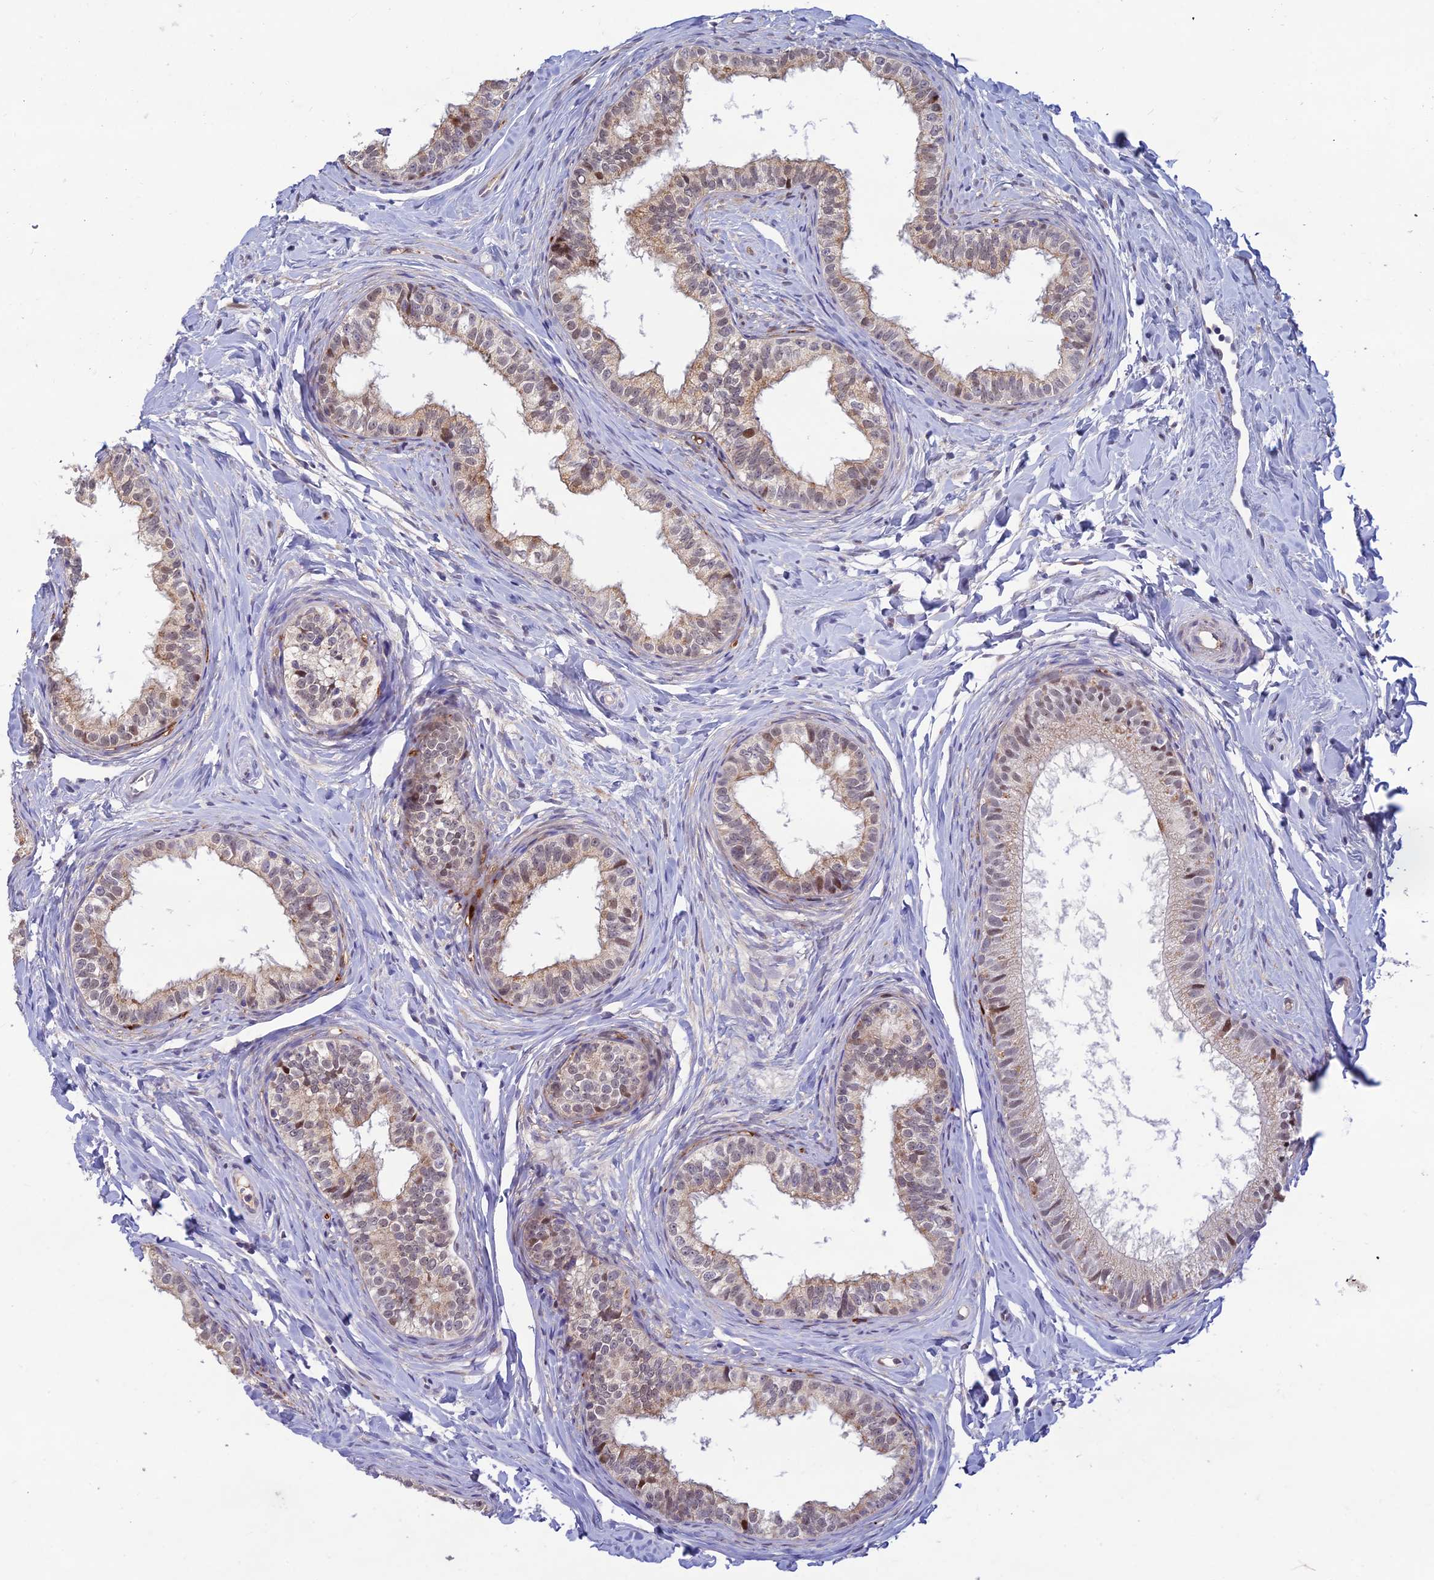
{"staining": {"intensity": "weak", "quantity": "25%-75%", "location": "cytoplasmic/membranous"}, "tissue": "epididymis", "cell_type": "Glandular cells", "image_type": "normal", "snomed": [{"axis": "morphology", "description": "Normal tissue, NOS"}, {"axis": "topography", "description": "Epididymis"}], "caption": "This histopathology image demonstrates immunohistochemistry staining of normal epididymis, with low weak cytoplasmic/membranous expression in approximately 25%-75% of glandular cells.", "gene": "FASTKD5", "patient": {"sex": "male", "age": 34}}